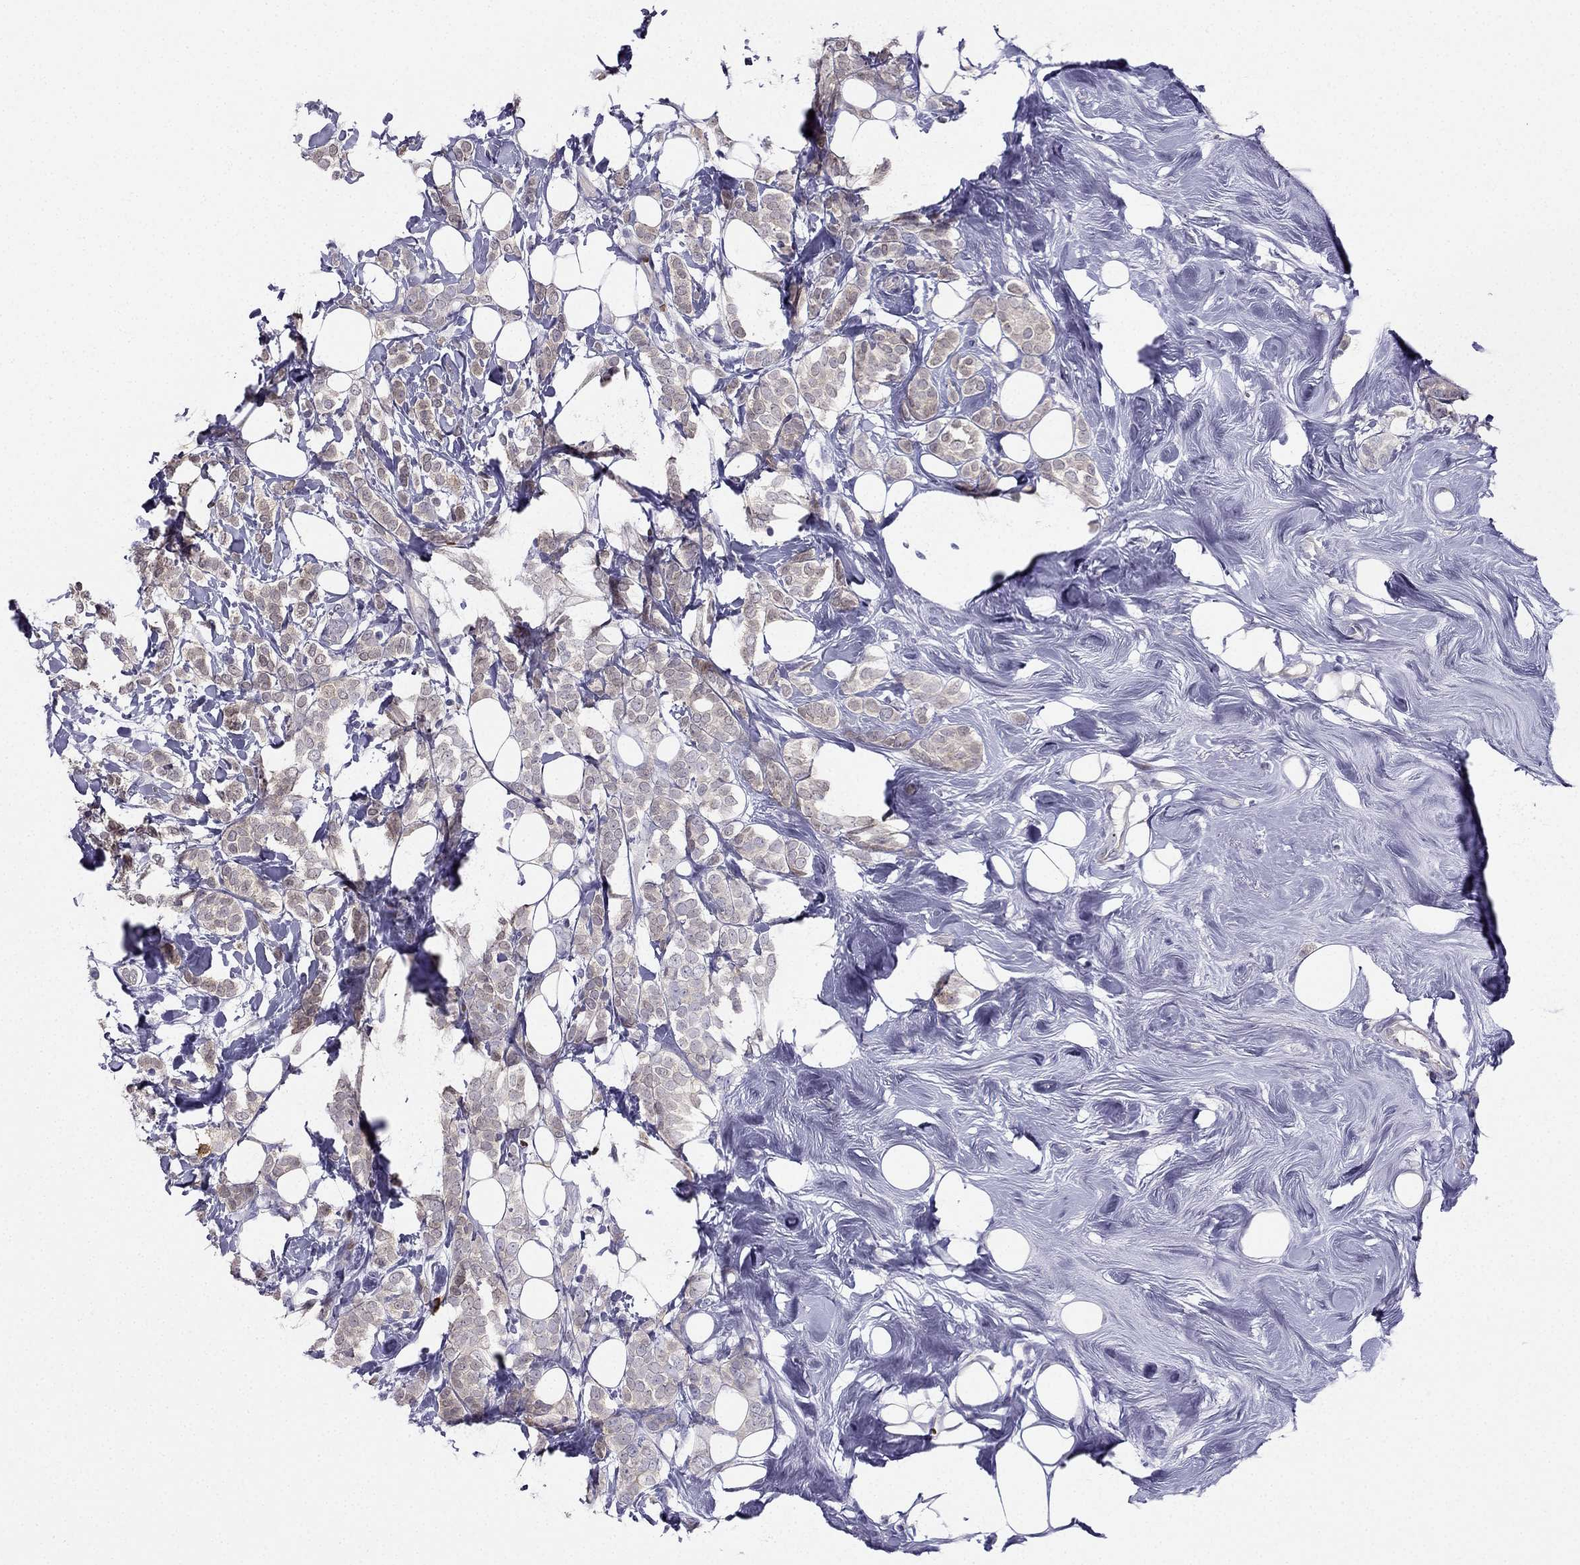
{"staining": {"intensity": "negative", "quantity": "none", "location": "none"}, "tissue": "breast cancer", "cell_type": "Tumor cells", "image_type": "cancer", "snomed": [{"axis": "morphology", "description": "Lobular carcinoma"}, {"axis": "topography", "description": "Breast"}], "caption": "This histopathology image is of breast lobular carcinoma stained with immunohistochemistry (IHC) to label a protein in brown with the nuclei are counter-stained blue. There is no staining in tumor cells.", "gene": "RSPH14", "patient": {"sex": "female", "age": 49}}